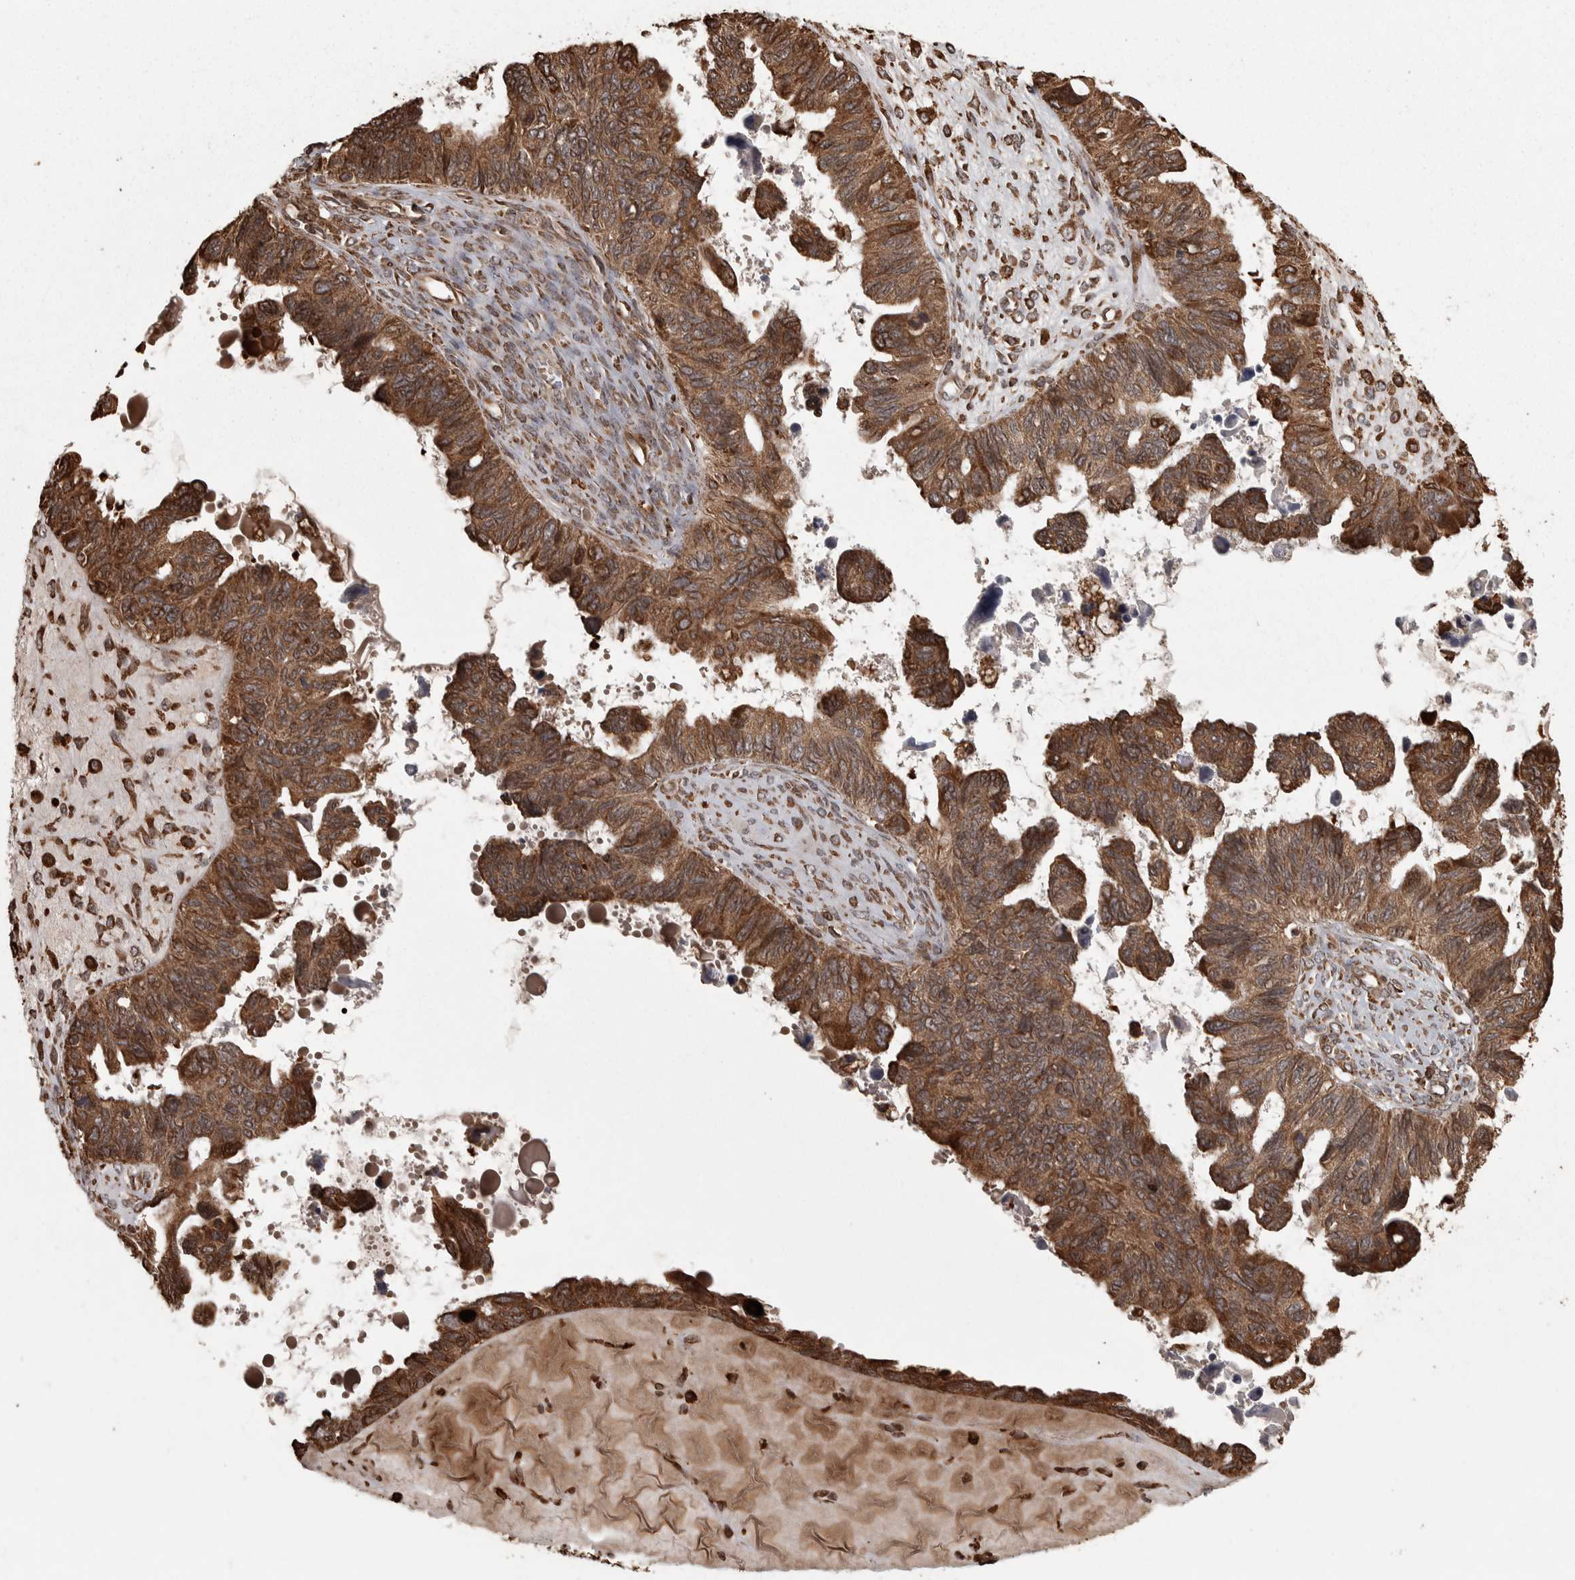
{"staining": {"intensity": "strong", "quantity": ">75%", "location": "cytoplasmic/membranous"}, "tissue": "ovarian cancer", "cell_type": "Tumor cells", "image_type": "cancer", "snomed": [{"axis": "morphology", "description": "Cystadenocarcinoma, serous, NOS"}, {"axis": "topography", "description": "Ovary"}], "caption": "This is an image of immunohistochemistry (IHC) staining of ovarian cancer, which shows strong positivity in the cytoplasmic/membranous of tumor cells.", "gene": "AGBL3", "patient": {"sex": "female", "age": 79}}